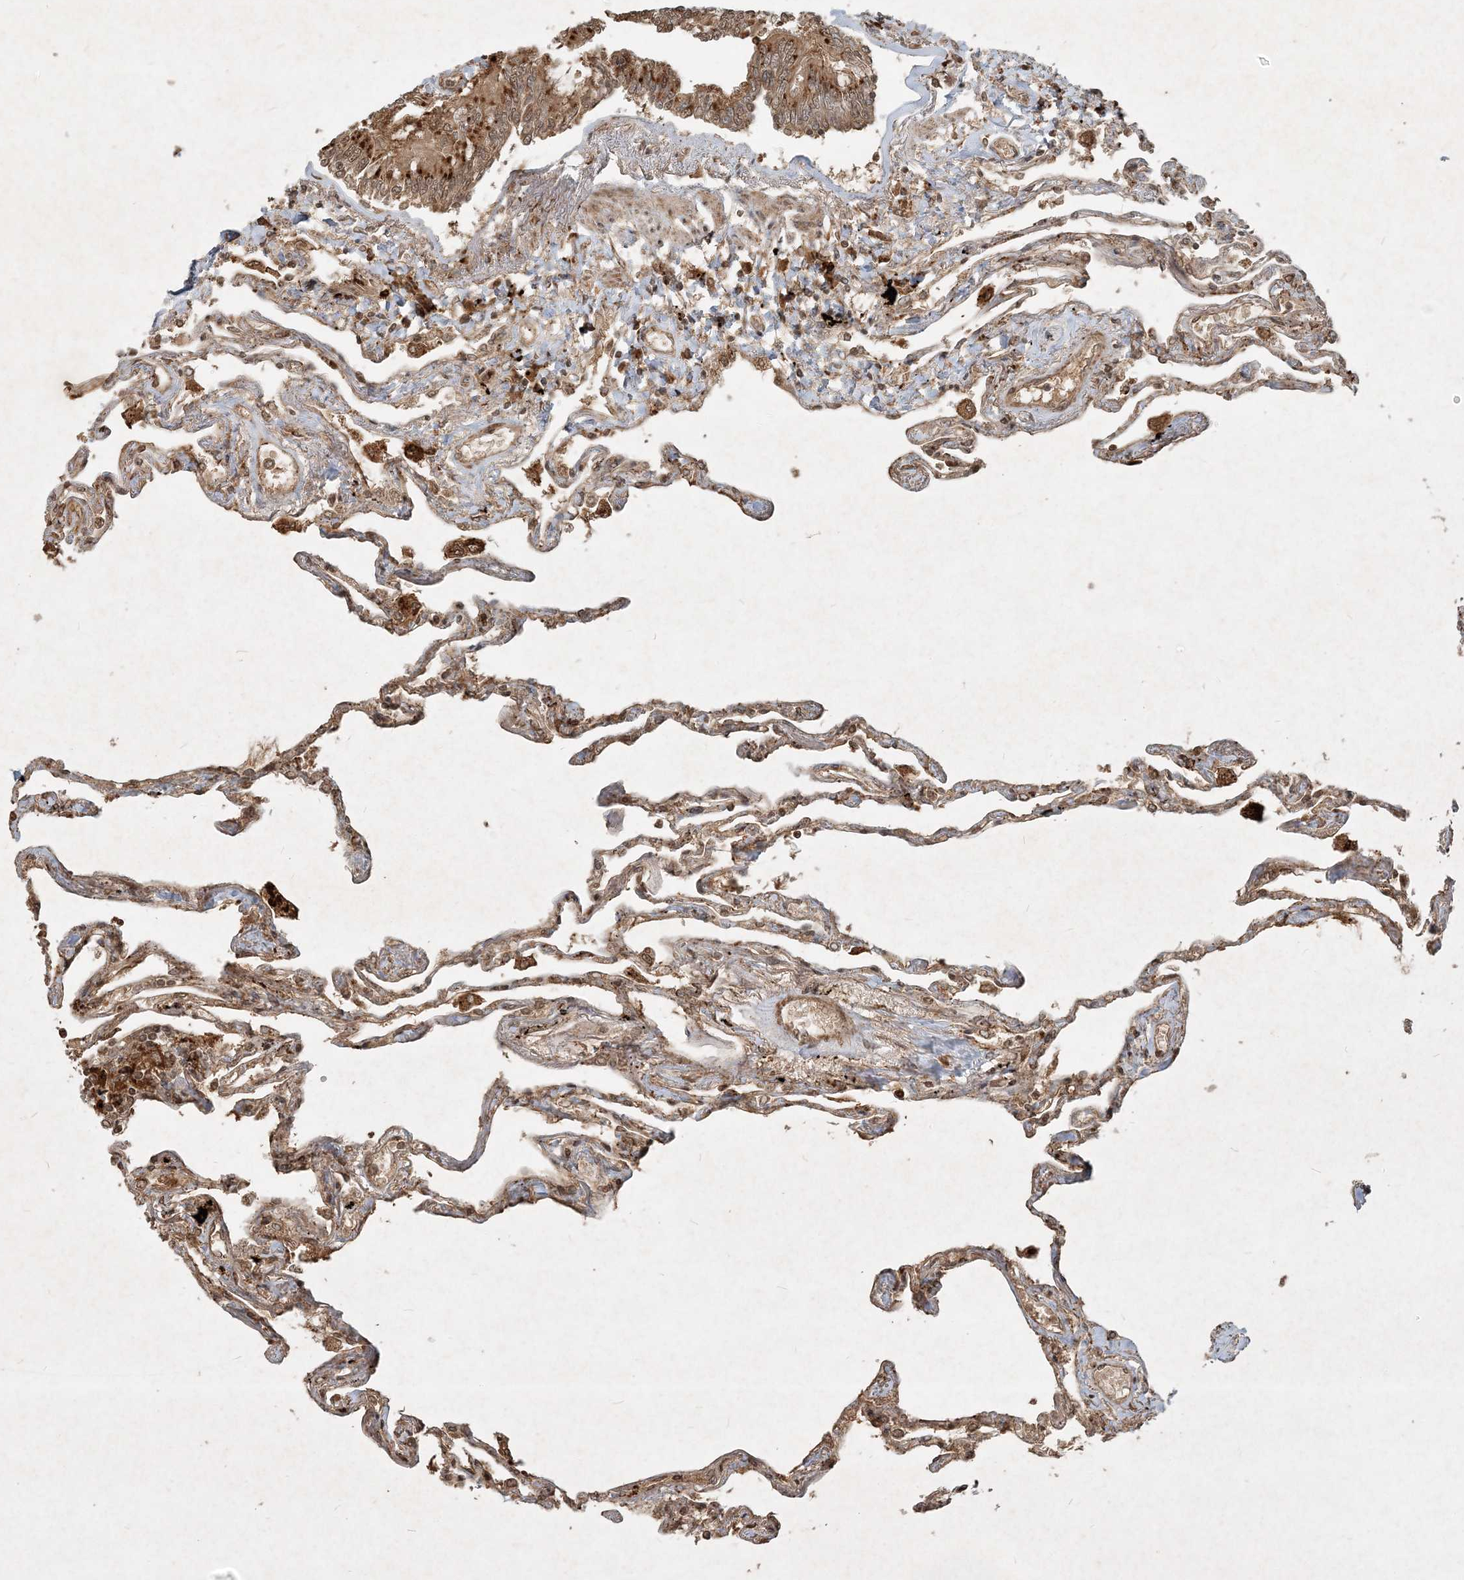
{"staining": {"intensity": "moderate", "quantity": ">75%", "location": "cytoplasmic/membranous"}, "tissue": "lung", "cell_type": "Alveolar cells", "image_type": "normal", "snomed": [{"axis": "morphology", "description": "Normal tissue, NOS"}, {"axis": "topography", "description": "Lung"}], "caption": "Lung stained with DAB (3,3'-diaminobenzidine) immunohistochemistry (IHC) reveals medium levels of moderate cytoplasmic/membranous staining in about >75% of alveolar cells.", "gene": "NARS1", "patient": {"sex": "female", "age": 67}}